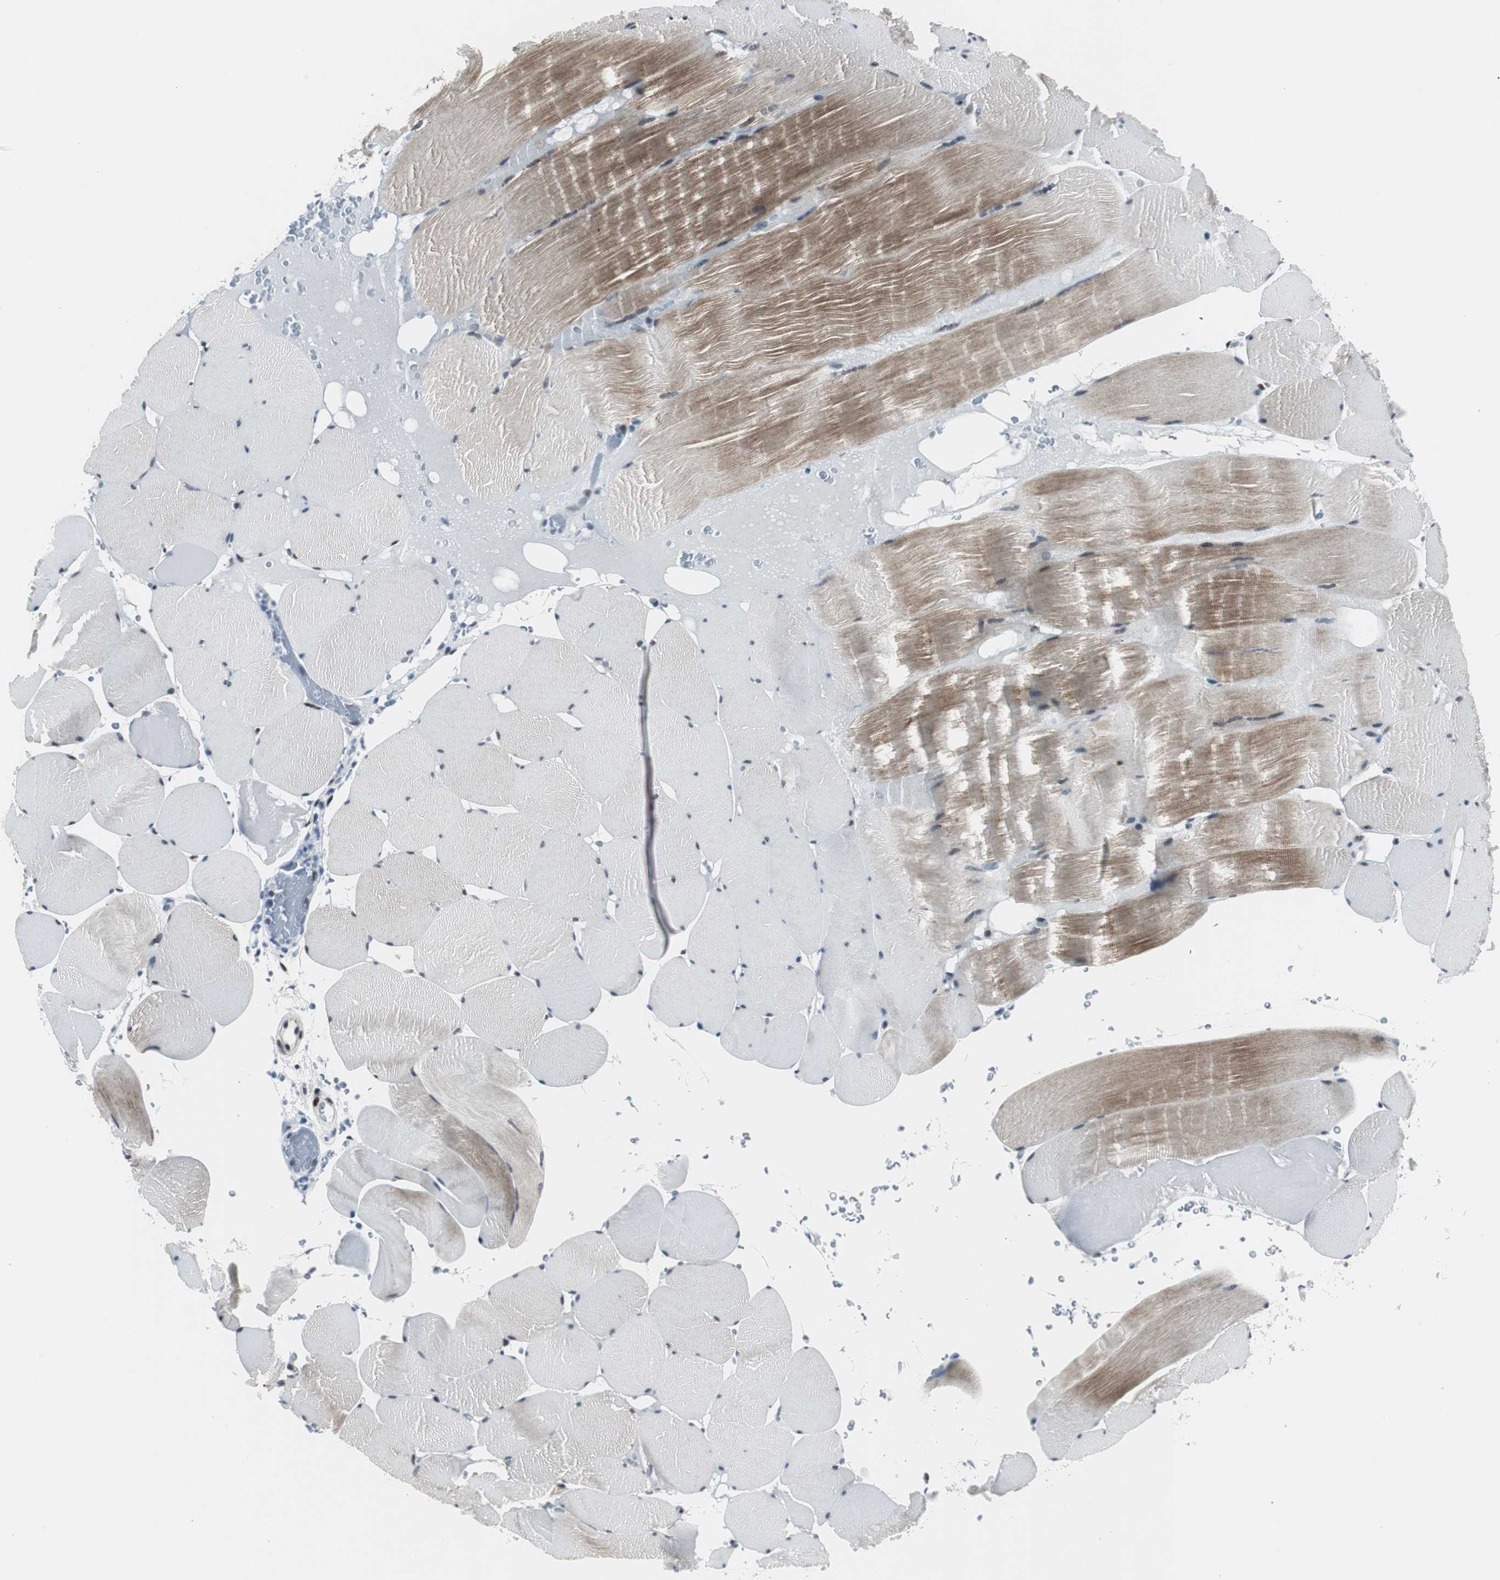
{"staining": {"intensity": "weak", "quantity": "25%-75%", "location": "cytoplasmic/membranous"}, "tissue": "skeletal muscle", "cell_type": "Myocytes", "image_type": "normal", "snomed": [{"axis": "morphology", "description": "Normal tissue, NOS"}, {"axis": "topography", "description": "Skeletal muscle"}], "caption": "Unremarkable skeletal muscle displays weak cytoplasmic/membranous expression in about 25%-75% of myocytes, visualized by immunohistochemistry.", "gene": "MTA1", "patient": {"sex": "male", "age": 62}}